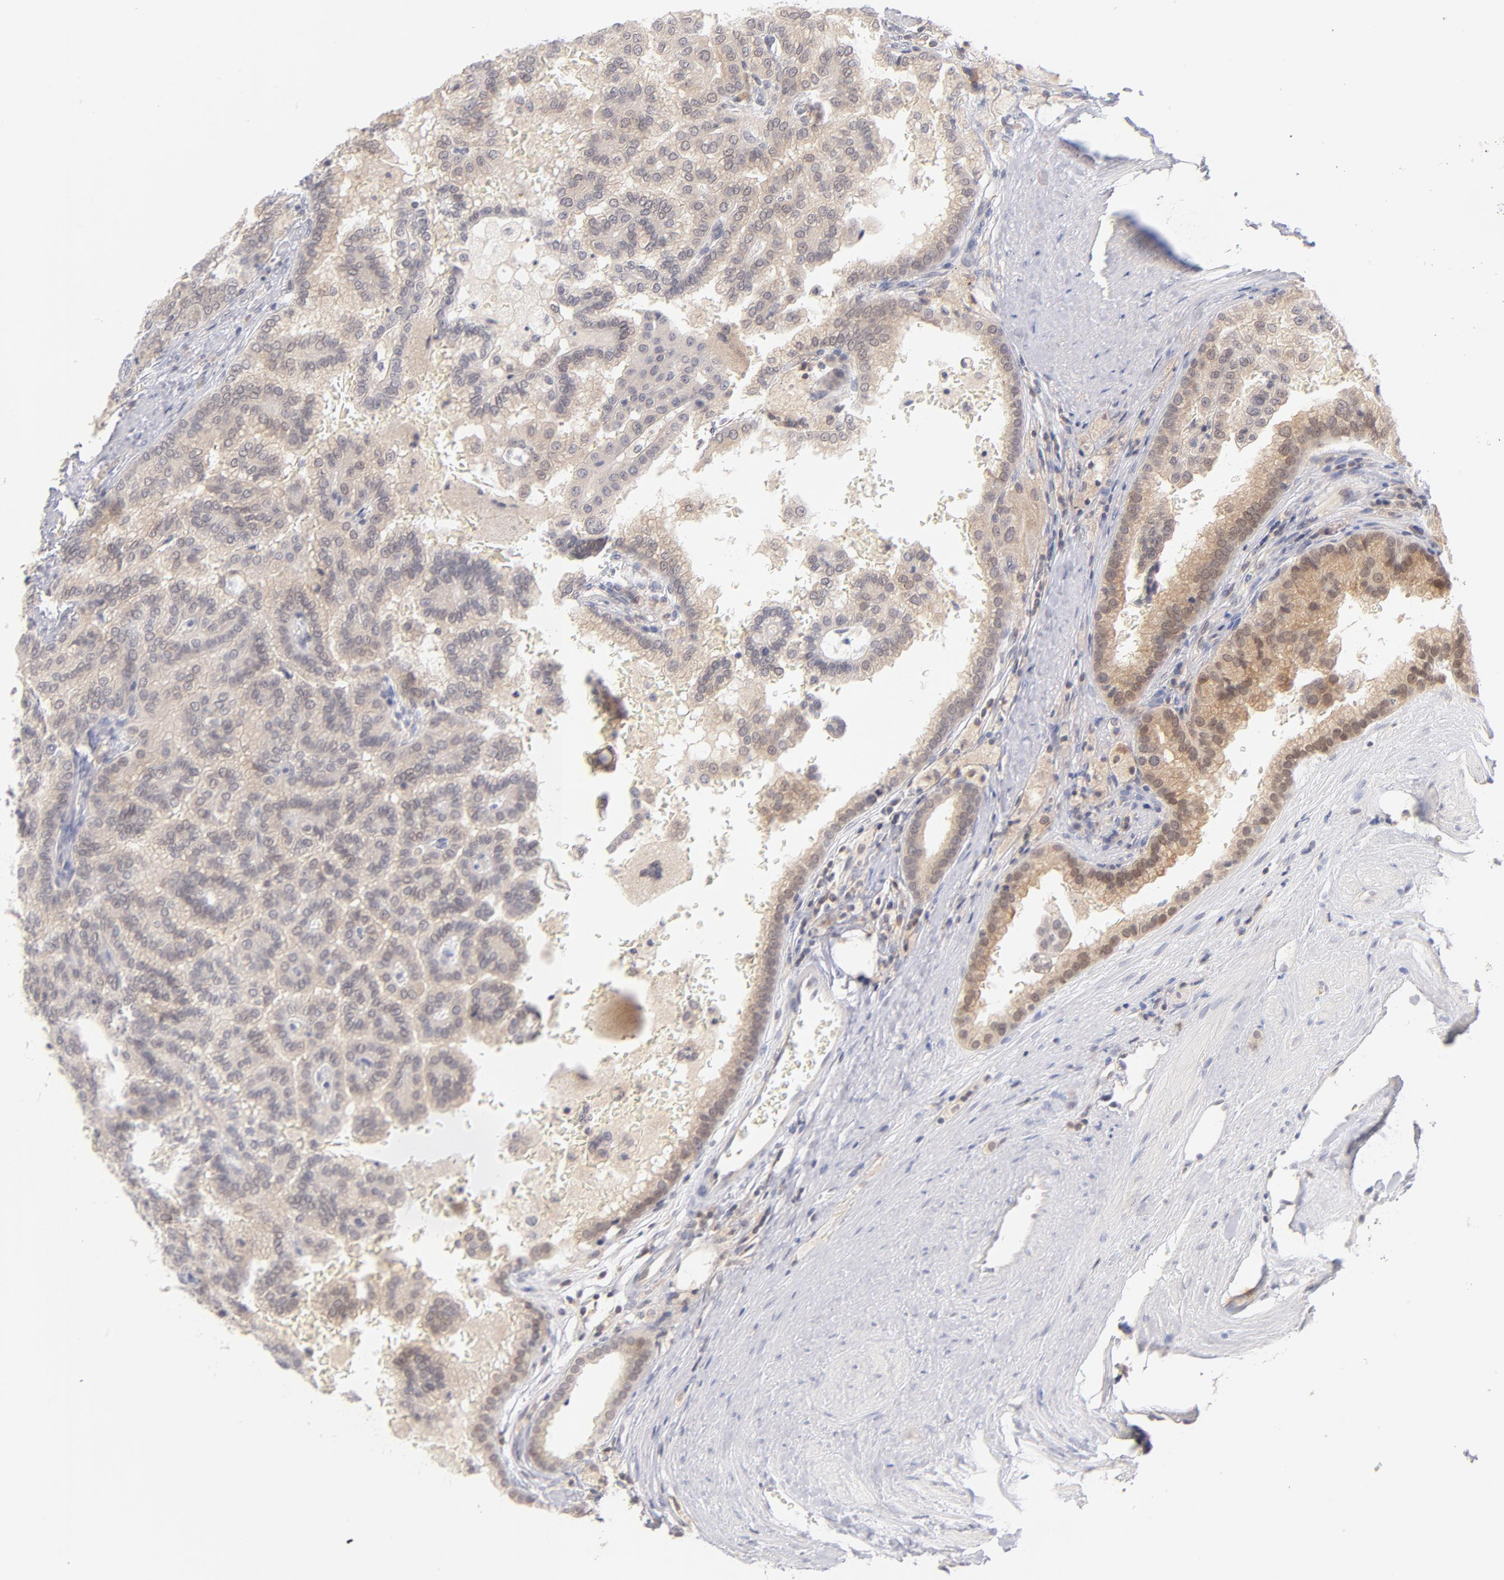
{"staining": {"intensity": "weak", "quantity": "25%-75%", "location": "cytoplasmic/membranous"}, "tissue": "renal cancer", "cell_type": "Tumor cells", "image_type": "cancer", "snomed": [{"axis": "morphology", "description": "Adenocarcinoma, NOS"}, {"axis": "topography", "description": "Kidney"}], "caption": "Immunohistochemistry micrograph of neoplastic tissue: adenocarcinoma (renal) stained using immunohistochemistry demonstrates low levels of weak protein expression localized specifically in the cytoplasmic/membranous of tumor cells, appearing as a cytoplasmic/membranous brown color.", "gene": "CASP6", "patient": {"sex": "male", "age": 61}}